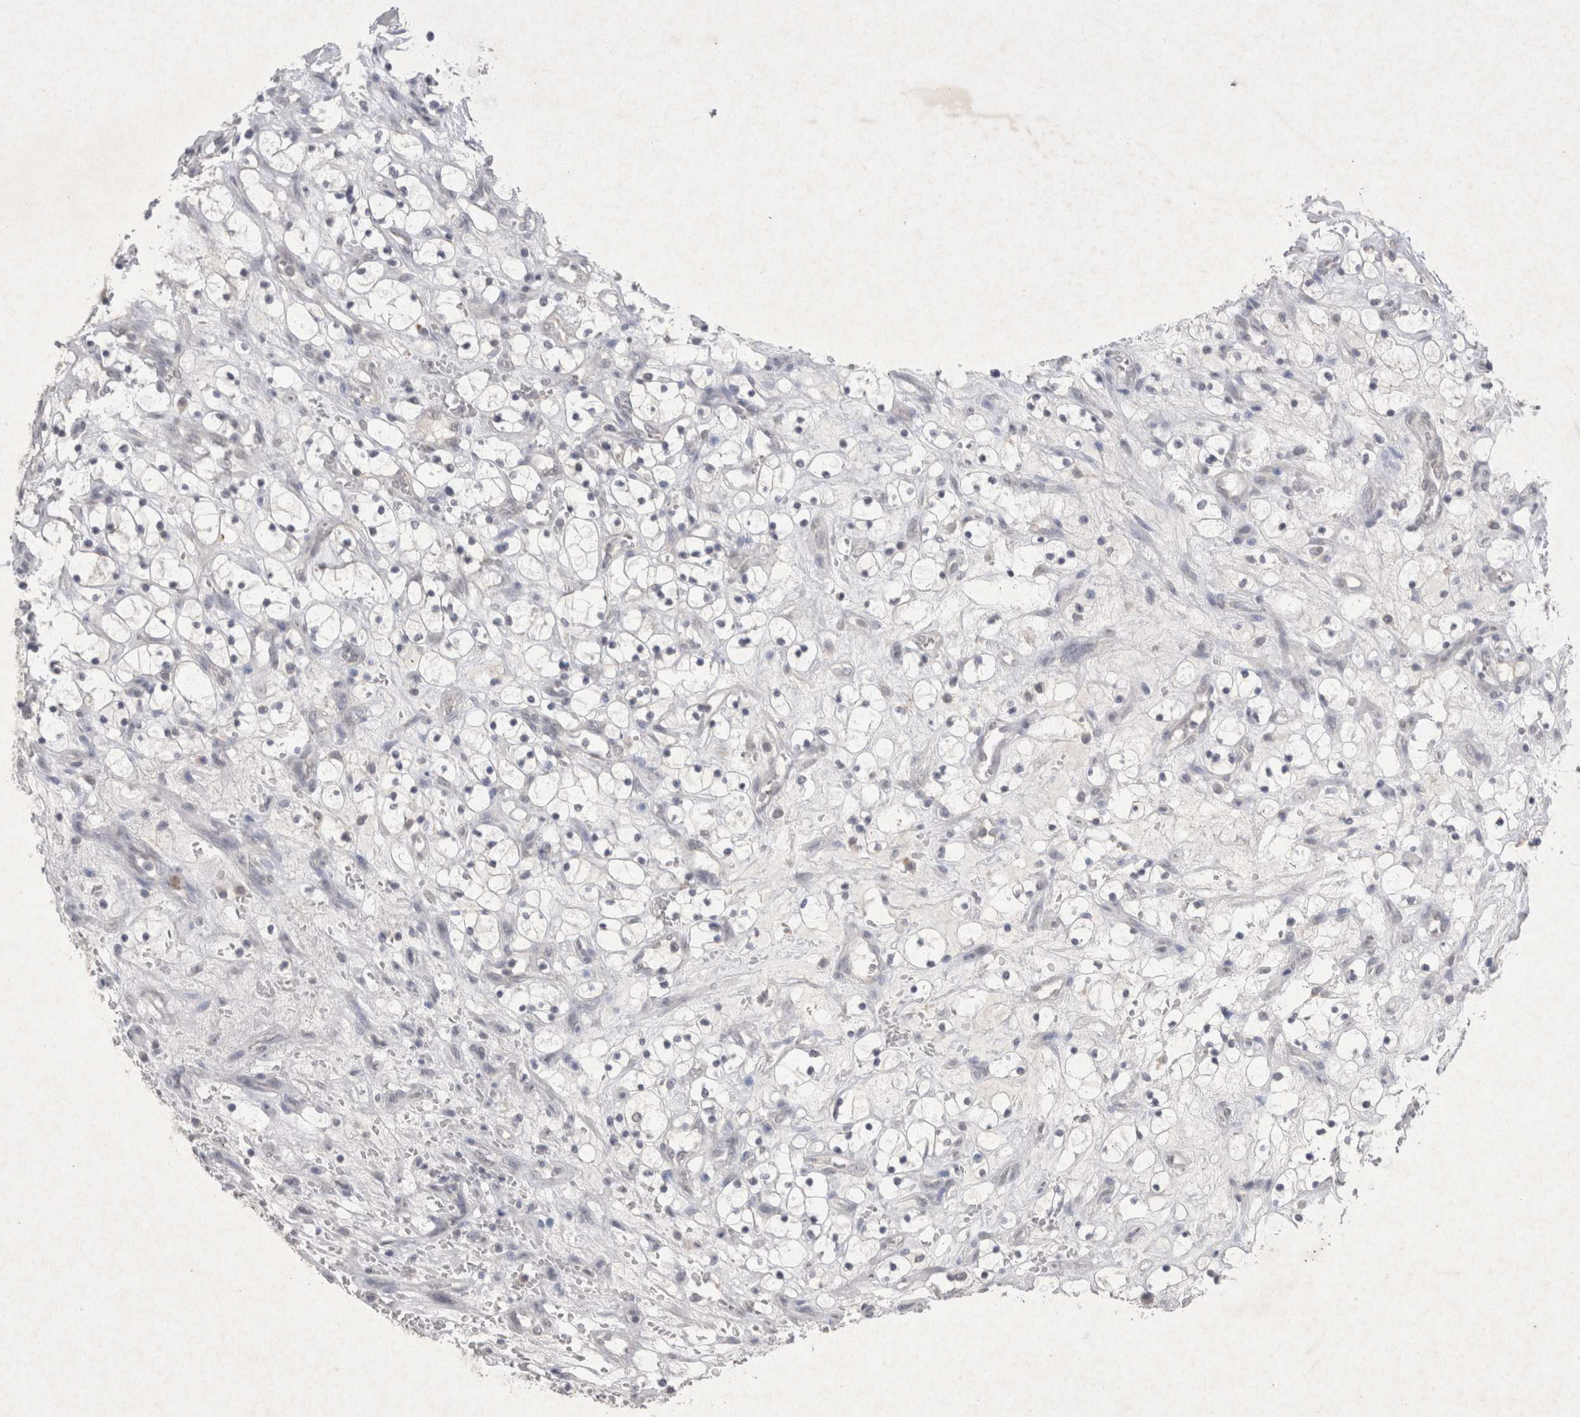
{"staining": {"intensity": "negative", "quantity": "none", "location": "none"}, "tissue": "renal cancer", "cell_type": "Tumor cells", "image_type": "cancer", "snomed": [{"axis": "morphology", "description": "Adenocarcinoma, NOS"}, {"axis": "topography", "description": "Kidney"}], "caption": "This is an immunohistochemistry micrograph of human renal cancer (adenocarcinoma). There is no expression in tumor cells.", "gene": "LYVE1", "patient": {"sex": "female", "age": 69}}